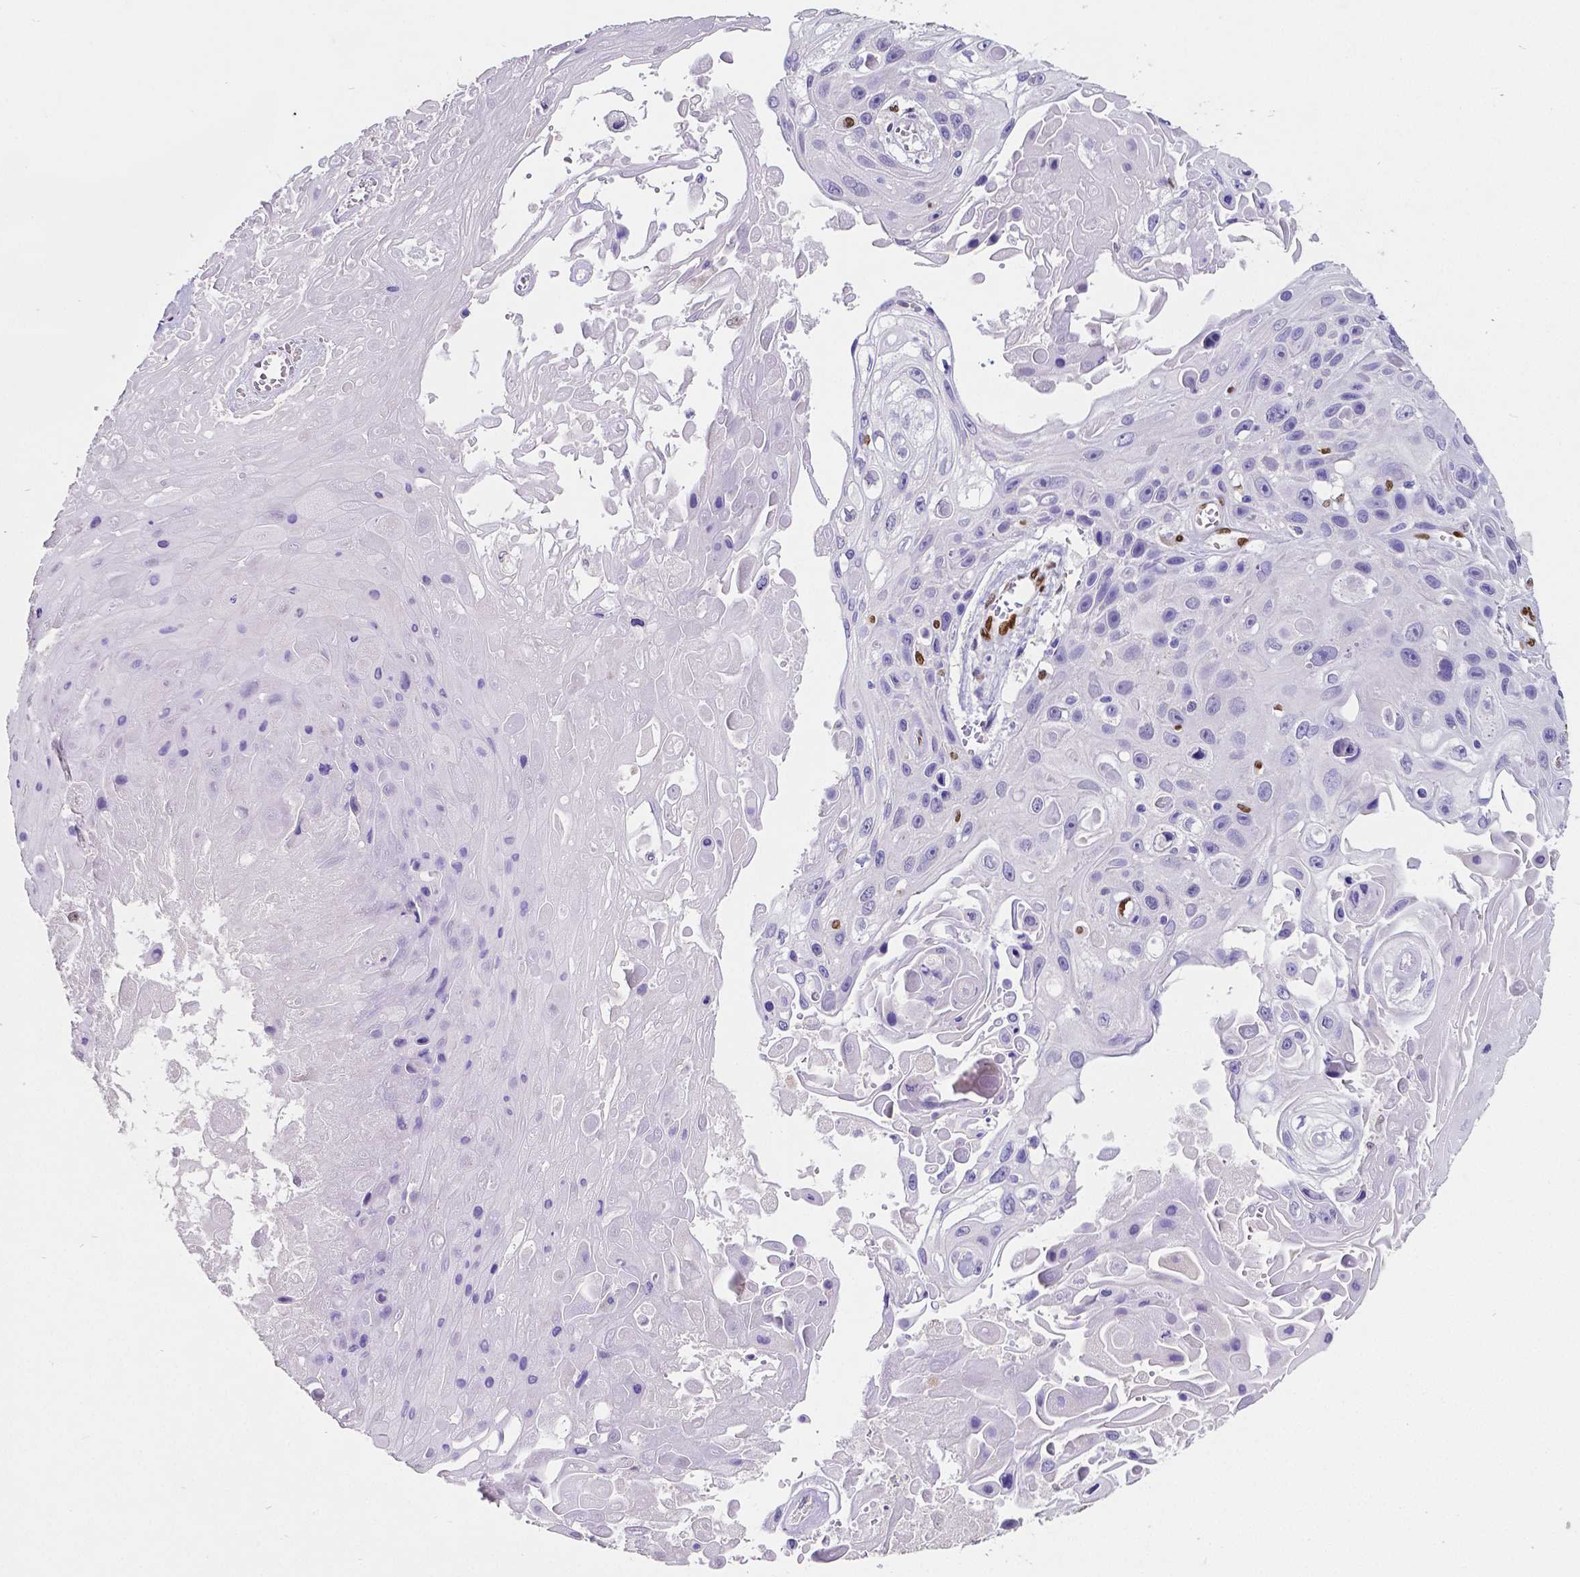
{"staining": {"intensity": "negative", "quantity": "none", "location": "none"}, "tissue": "skin cancer", "cell_type": "Tumor cells", "image_type": "cancer", "snomed": [{"axis": "morphology", "description": "Squamous cell carcinoma, NOS"}, {"axis": "topography", "description": "Skin"}], "caption": "Immunohistochemical staining of skin squamous cell carcinoma reveals no significant expression in tumor cells.", "gene": "MEF2C", "patient": {"sex": "male", "age": 82}}